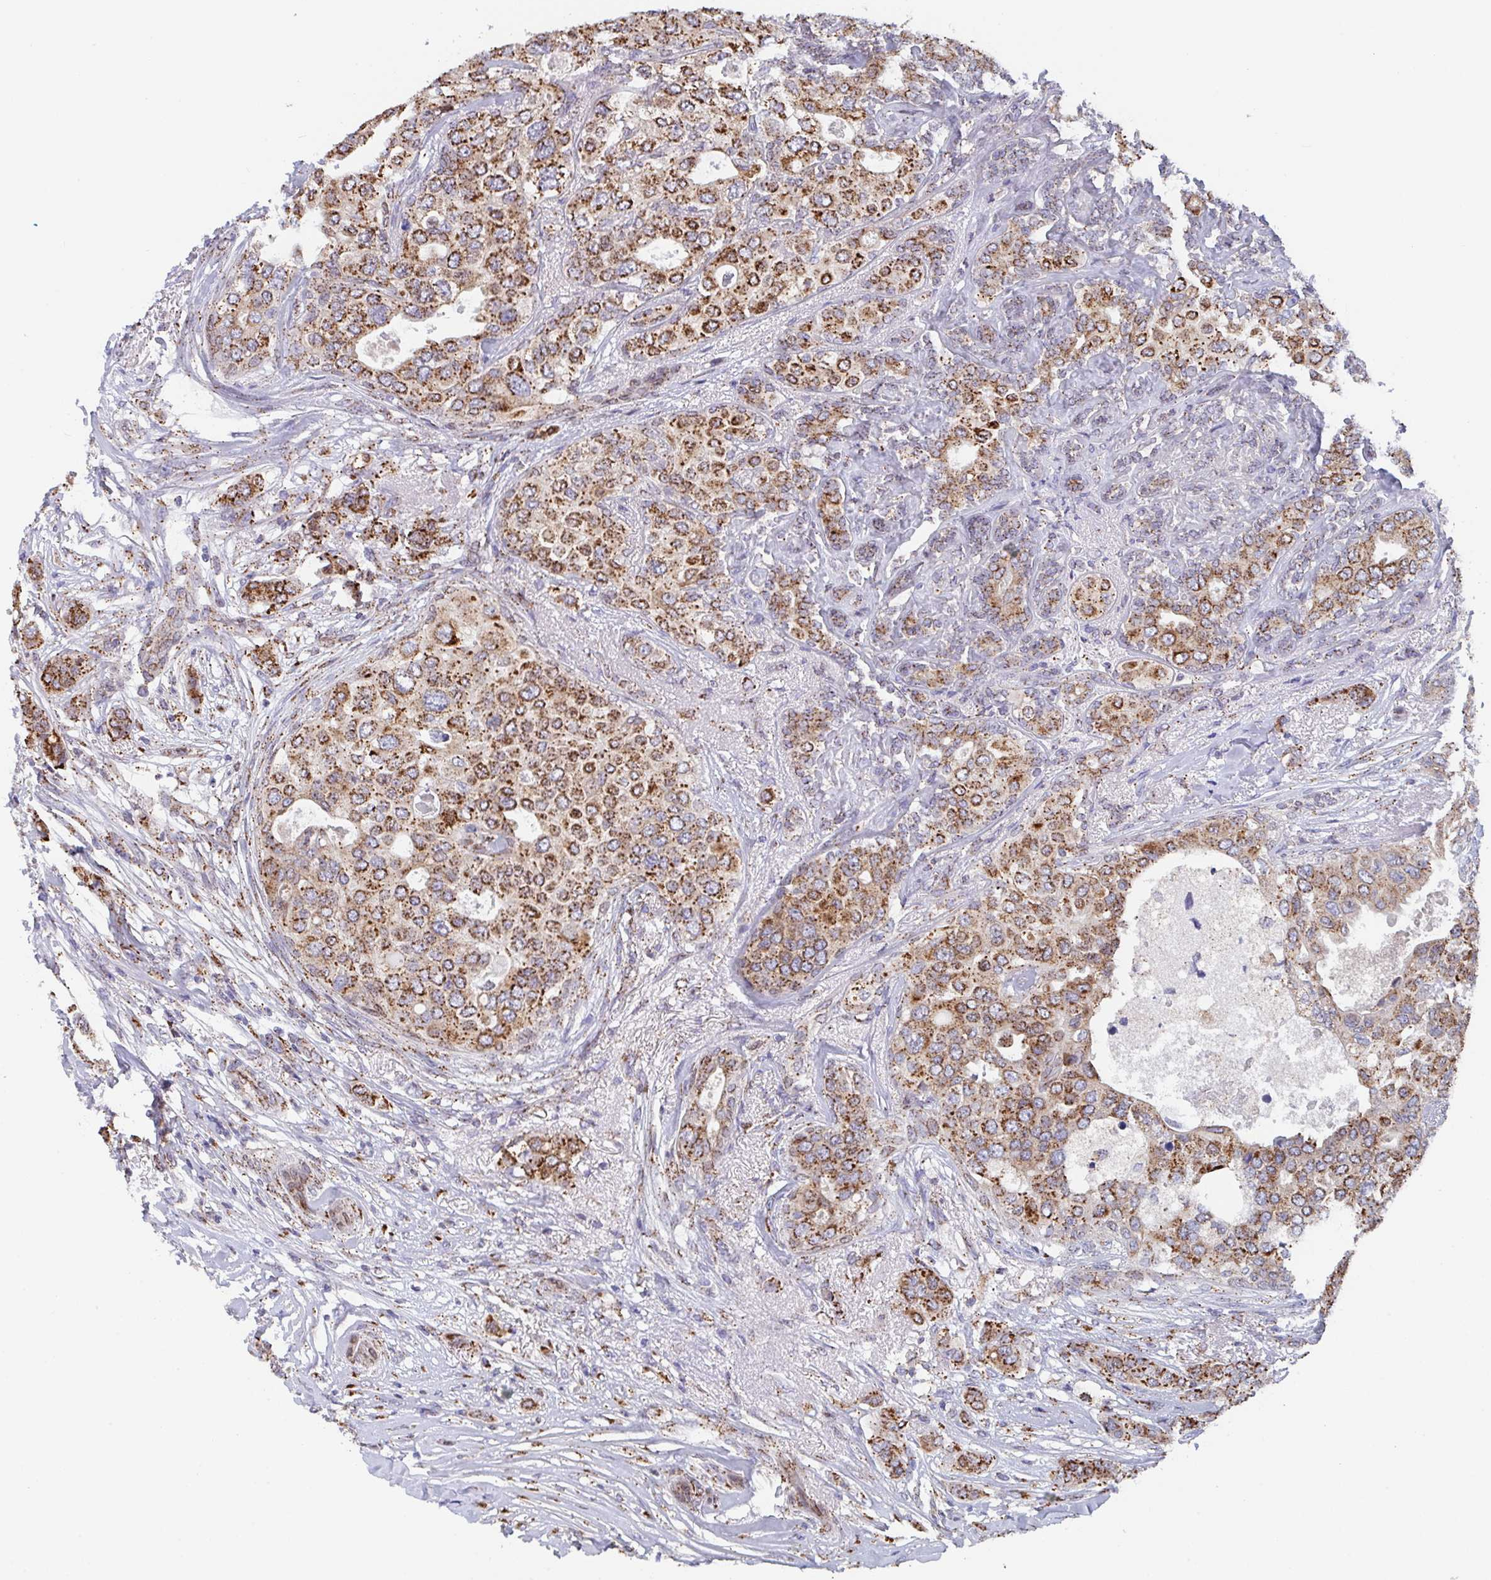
{"staining": {"intensity": "moderate", "quantity": ">75%", "location": "cytoplasmic/membranous"}, "tissue": "breast cancer", "cell_type": "Tumor cells", "image_type": "cancer", "snomed": [{"axis": "morphology", "description": "Lobular carcinoma"}, {"axis": "topography", "description": "Breast"}], "caption": "Immunohistochemical staining of human lobular carcinoma (breast) shows medium levels of moderate cytoplasmic/membranous protein staining in about >75% of tumor cells.", "gene": "PROSER3", "patient": {"sex": "female", "age": 51}}